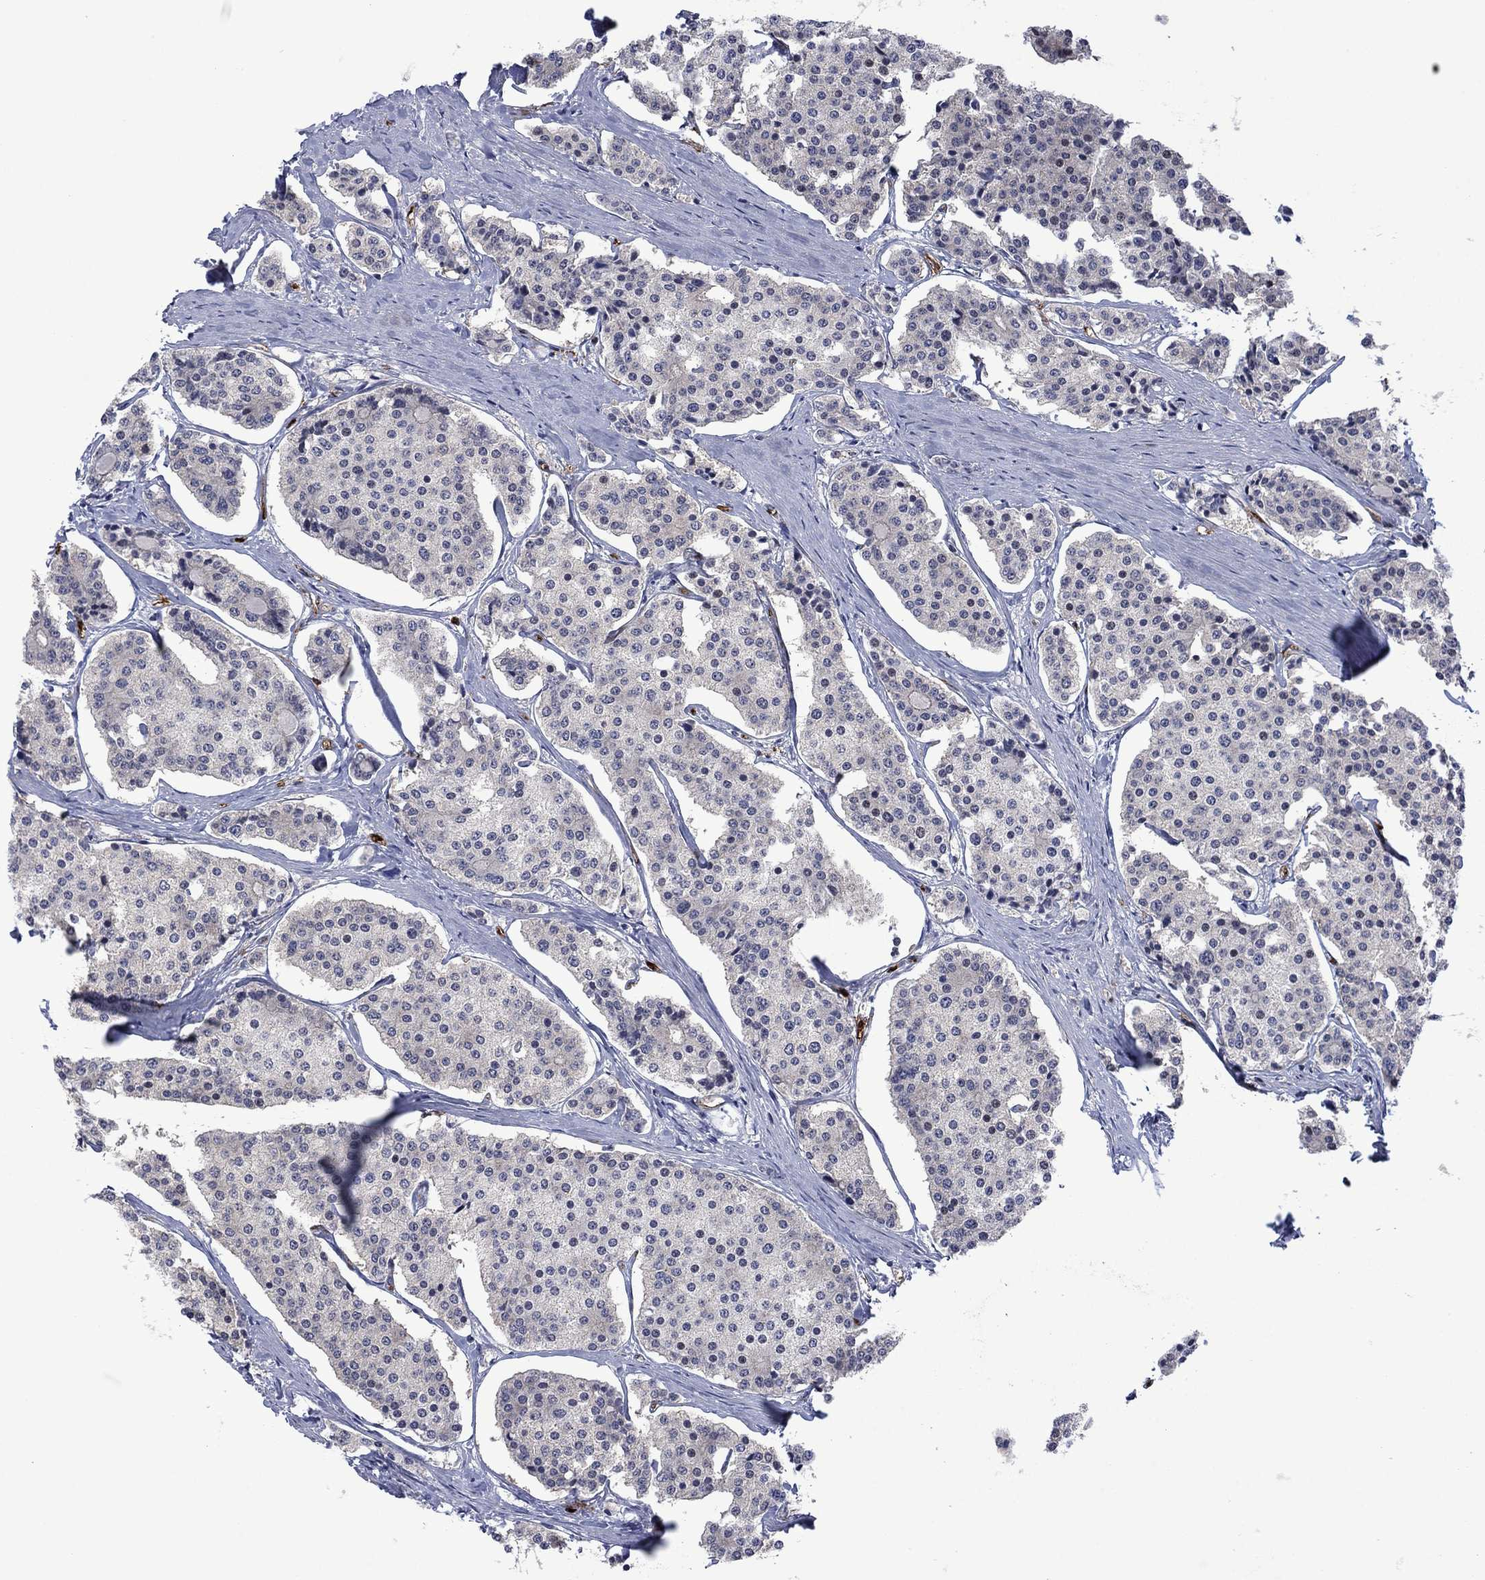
{"staining": {"intensity": "negative", "quantity": "none", "location": "none"}, "tissue": "carcinoid", "cell_type": "Tumor cells", "image_type": "cancer", "snomed": [{"axis": "morphology", "description": "Carcinoid, malignant, NOS"}, {"axis": "topography", "description": "Small intestine"}], "caption": "Tumor cells are negative for protein expression in human carcinoid.", "gene": "AGL", "patient": {"sex": "female", "age": 65}}